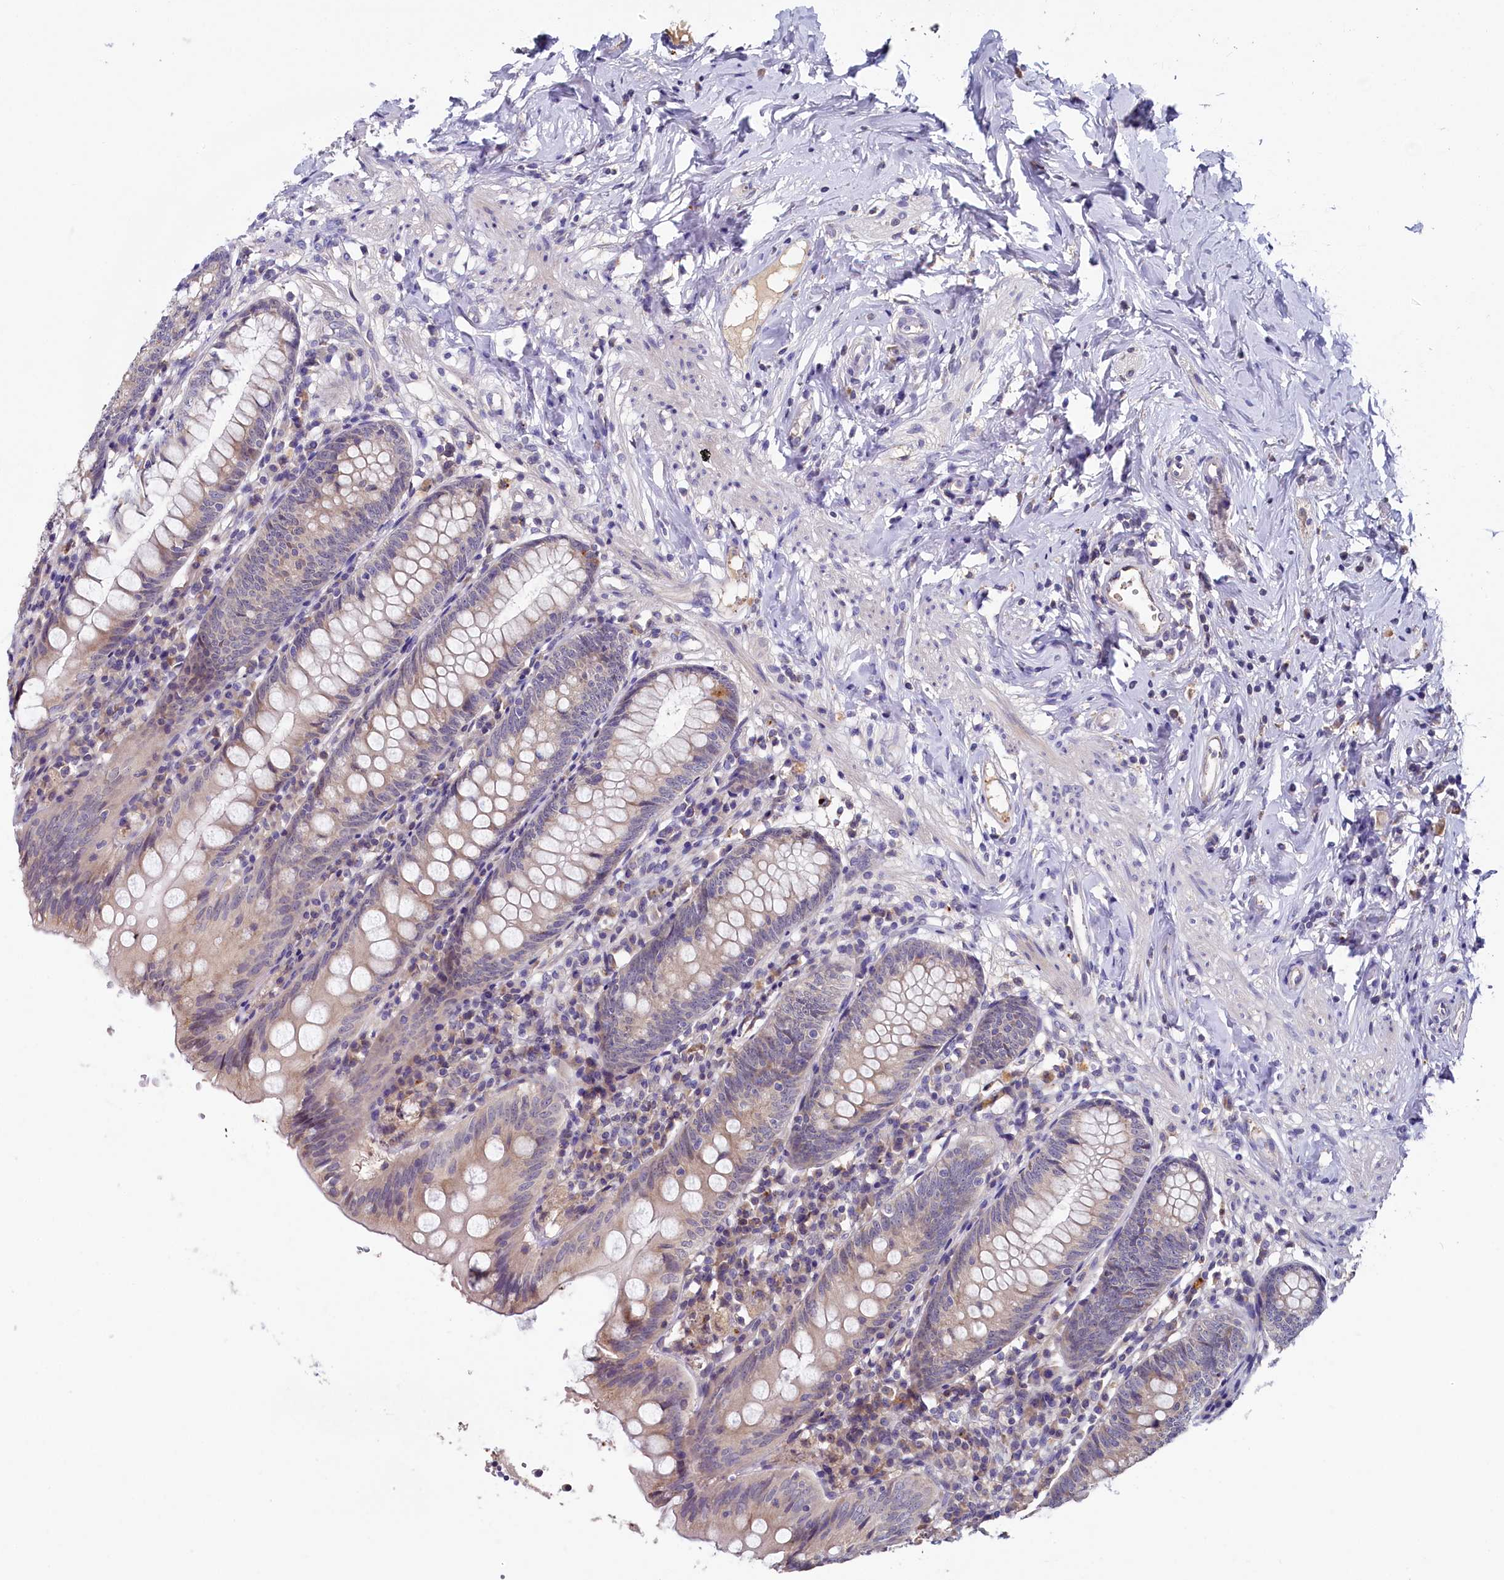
{"staining": {"intensity": "moderate", "quantity": "<25%", "location": "cytoplasmic/membranous"}, "tissue": "appendix", "cell_type": "Glandular cells", "image_type": "normal", "snomed": [{"axis": "morphology", "description": "Normal tissue, NOS"}, {"axis": "topography", "description": "Appendix"}], "caption": "Protein expression analysis of benign human appendix reveals moderate cytoplasmic/membranous positivity in approximately <25% of glandular cells. The staining was performed using DAB, with brown indicating positive protein expression. Nuclei are stained blue with hematoxylin.", "gene": "SPINK9", "patient": {"sex": "female", "age": 54}}